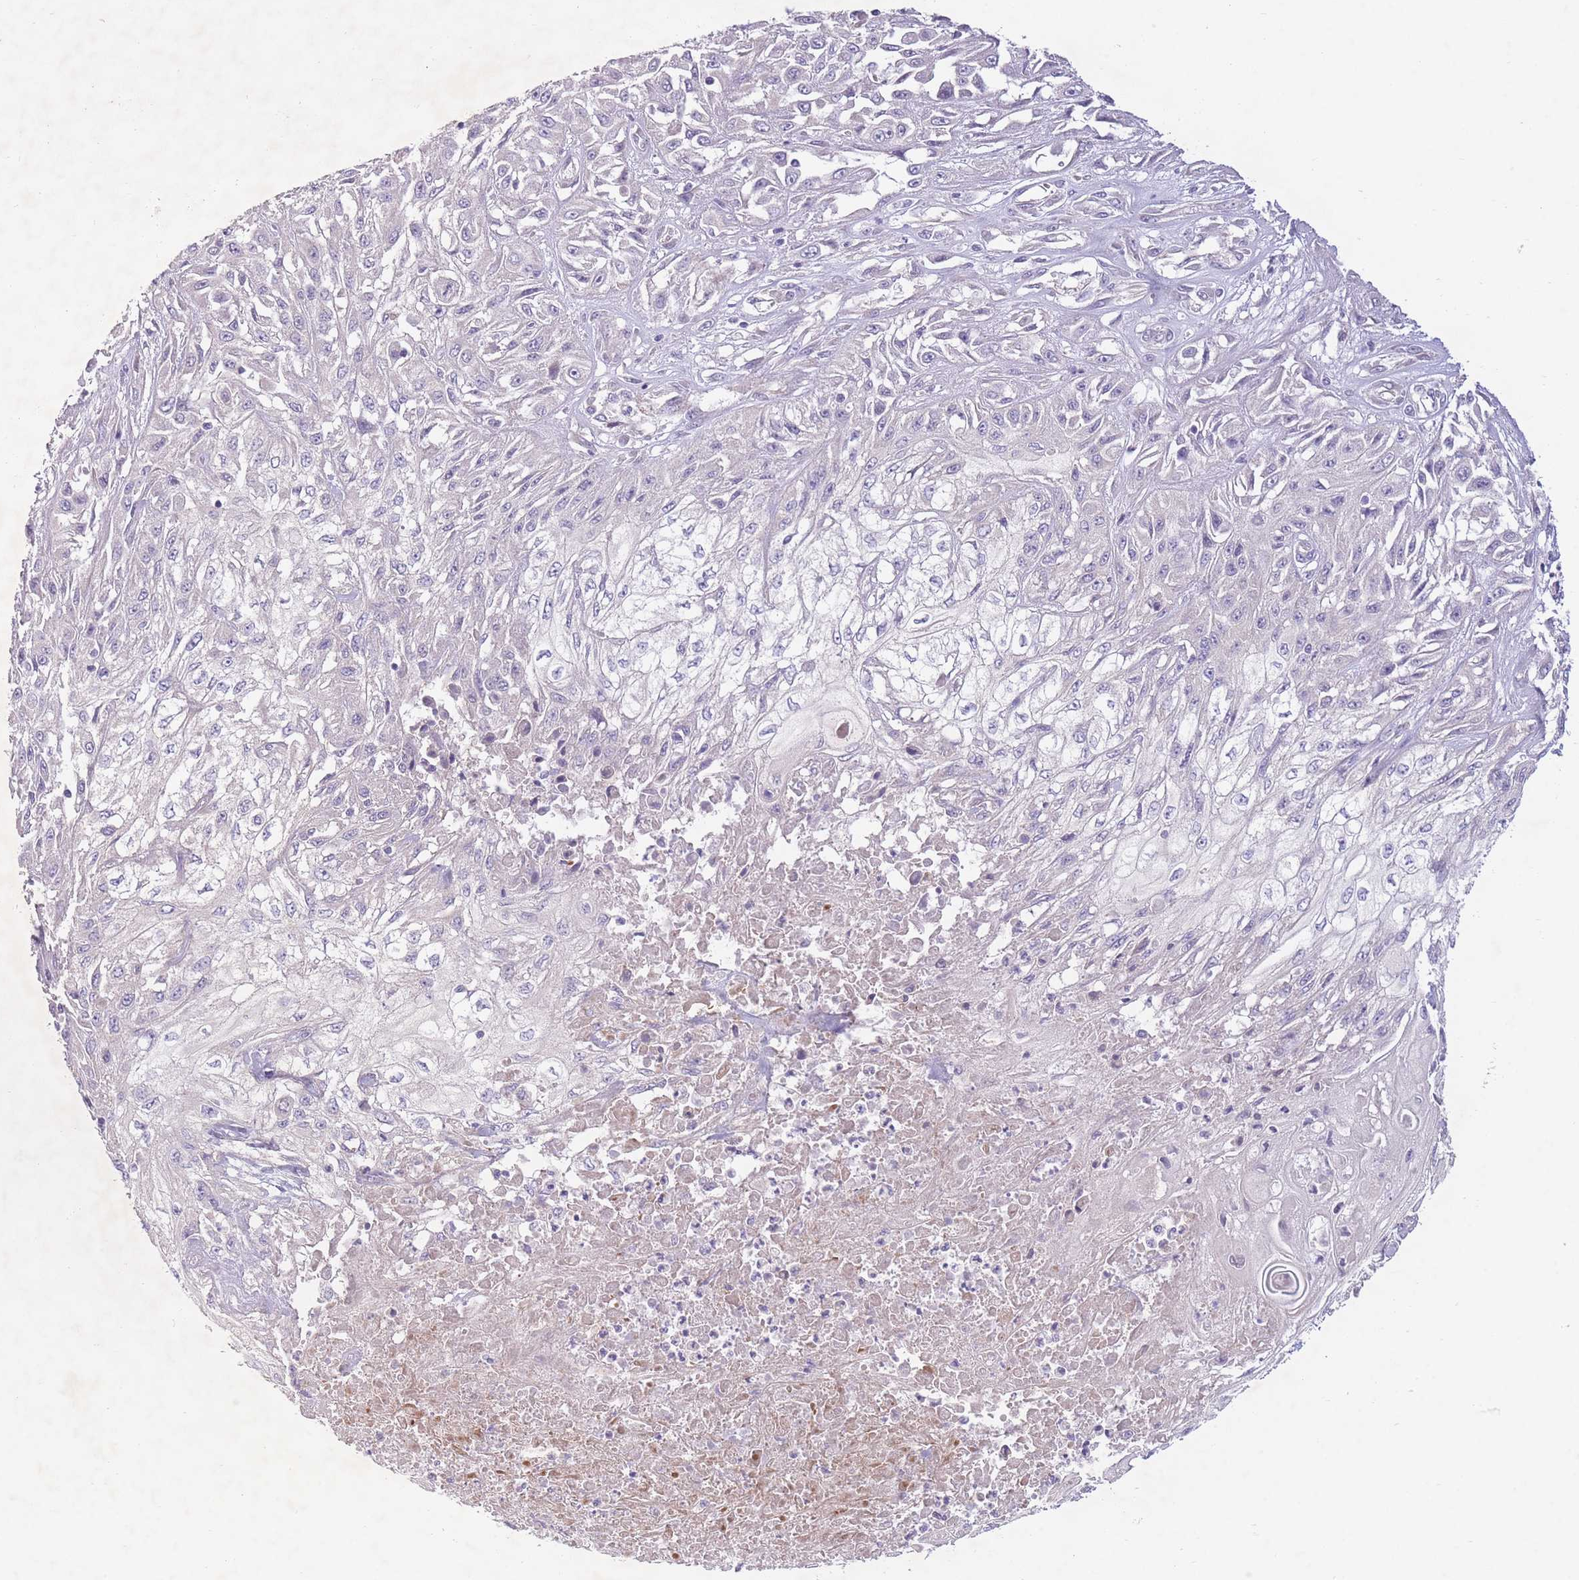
{"staining": {"intensity": "negative", "quantity": "none", "location": "none"}, "tissue": "skin cancer", "cell_type": "Tumor cells", "image_type": "cancer", "snomed": [{"axis": "morphology", "description": "Squamous cell carcinoma, NOS"}, {"axis": "morphology", "description": "Squamous cell carcinoma, metastatic, NOS"}, {"axis": "topography", "description": "Skin"}, {"axis": "topography", "description": "Lymph node"}], "caption": "A histopathology image of human skin squamous cell carcinoma is negative for staining in tumor cells. (Immunohistochemistry (ihc), brightfield microscopy, high magnification).", "gene": "PNPLA5", "patient": {"sex": "male", "age": 75}}